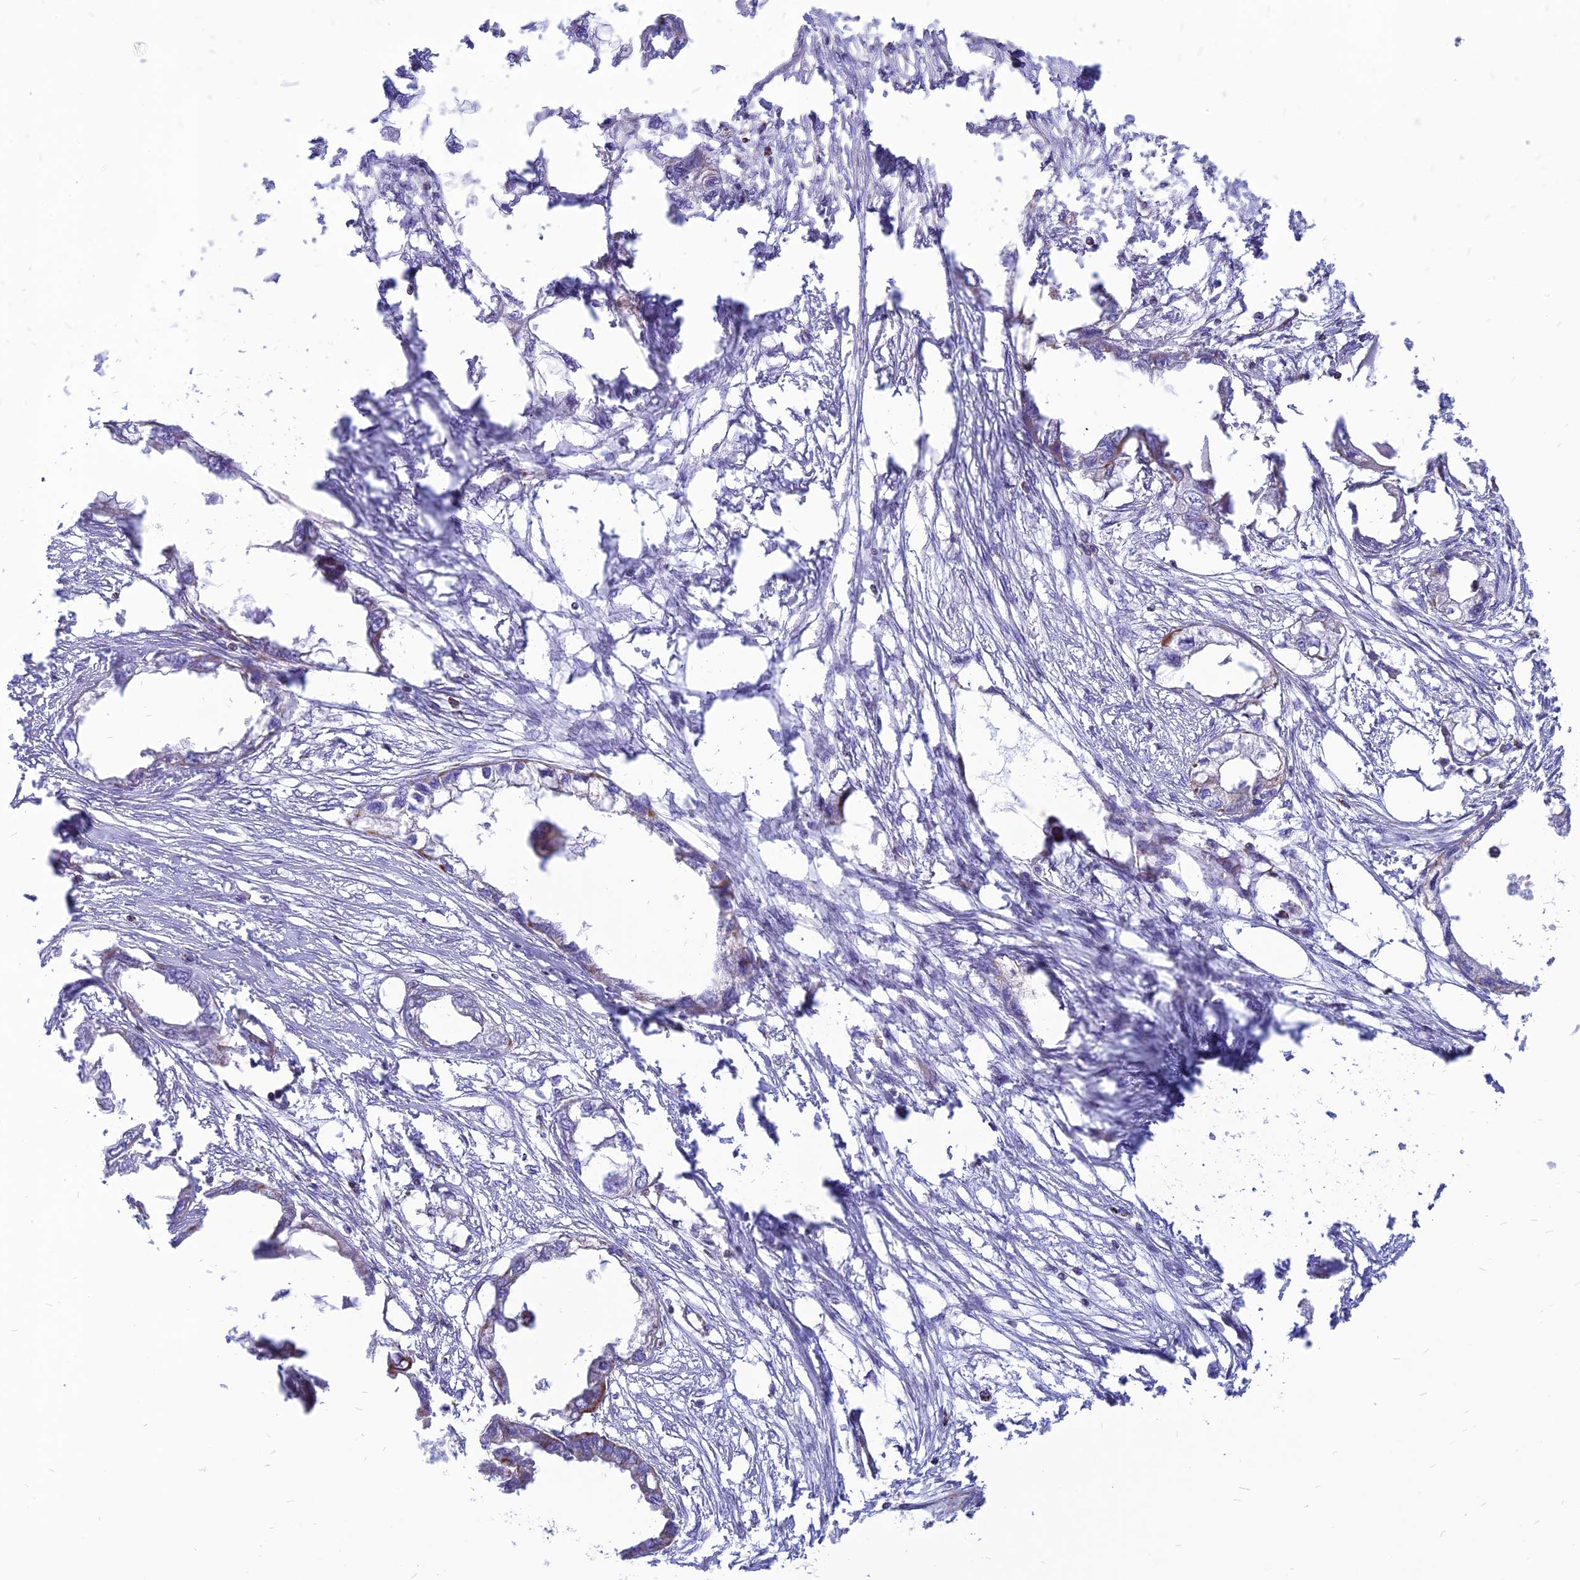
{"staining": {"intensity": "negative", "quantity": "none", "location": "none"}, "tissue": "endometrial cancer", "cell_type": "Tumor cells", "image_type": "cancer", "snomed": [{"axis": "morphology", "description": "Adenocarcinoma, NOS"}, {"axis": "morphology", "description": "Adenocarcinoma, metastatic, NOS"}, {"axis": "topography", "description": "Adipose tissue"}, {"axis": "topography", "description": "Endometrium"}], "caption": "DAB immunohistochemical staining of endometrial adenocarcinoma exhibits no significant positivity in tumor cells.", "gene": "PACC1", "patient": {"sex": "female", "age": 67}}